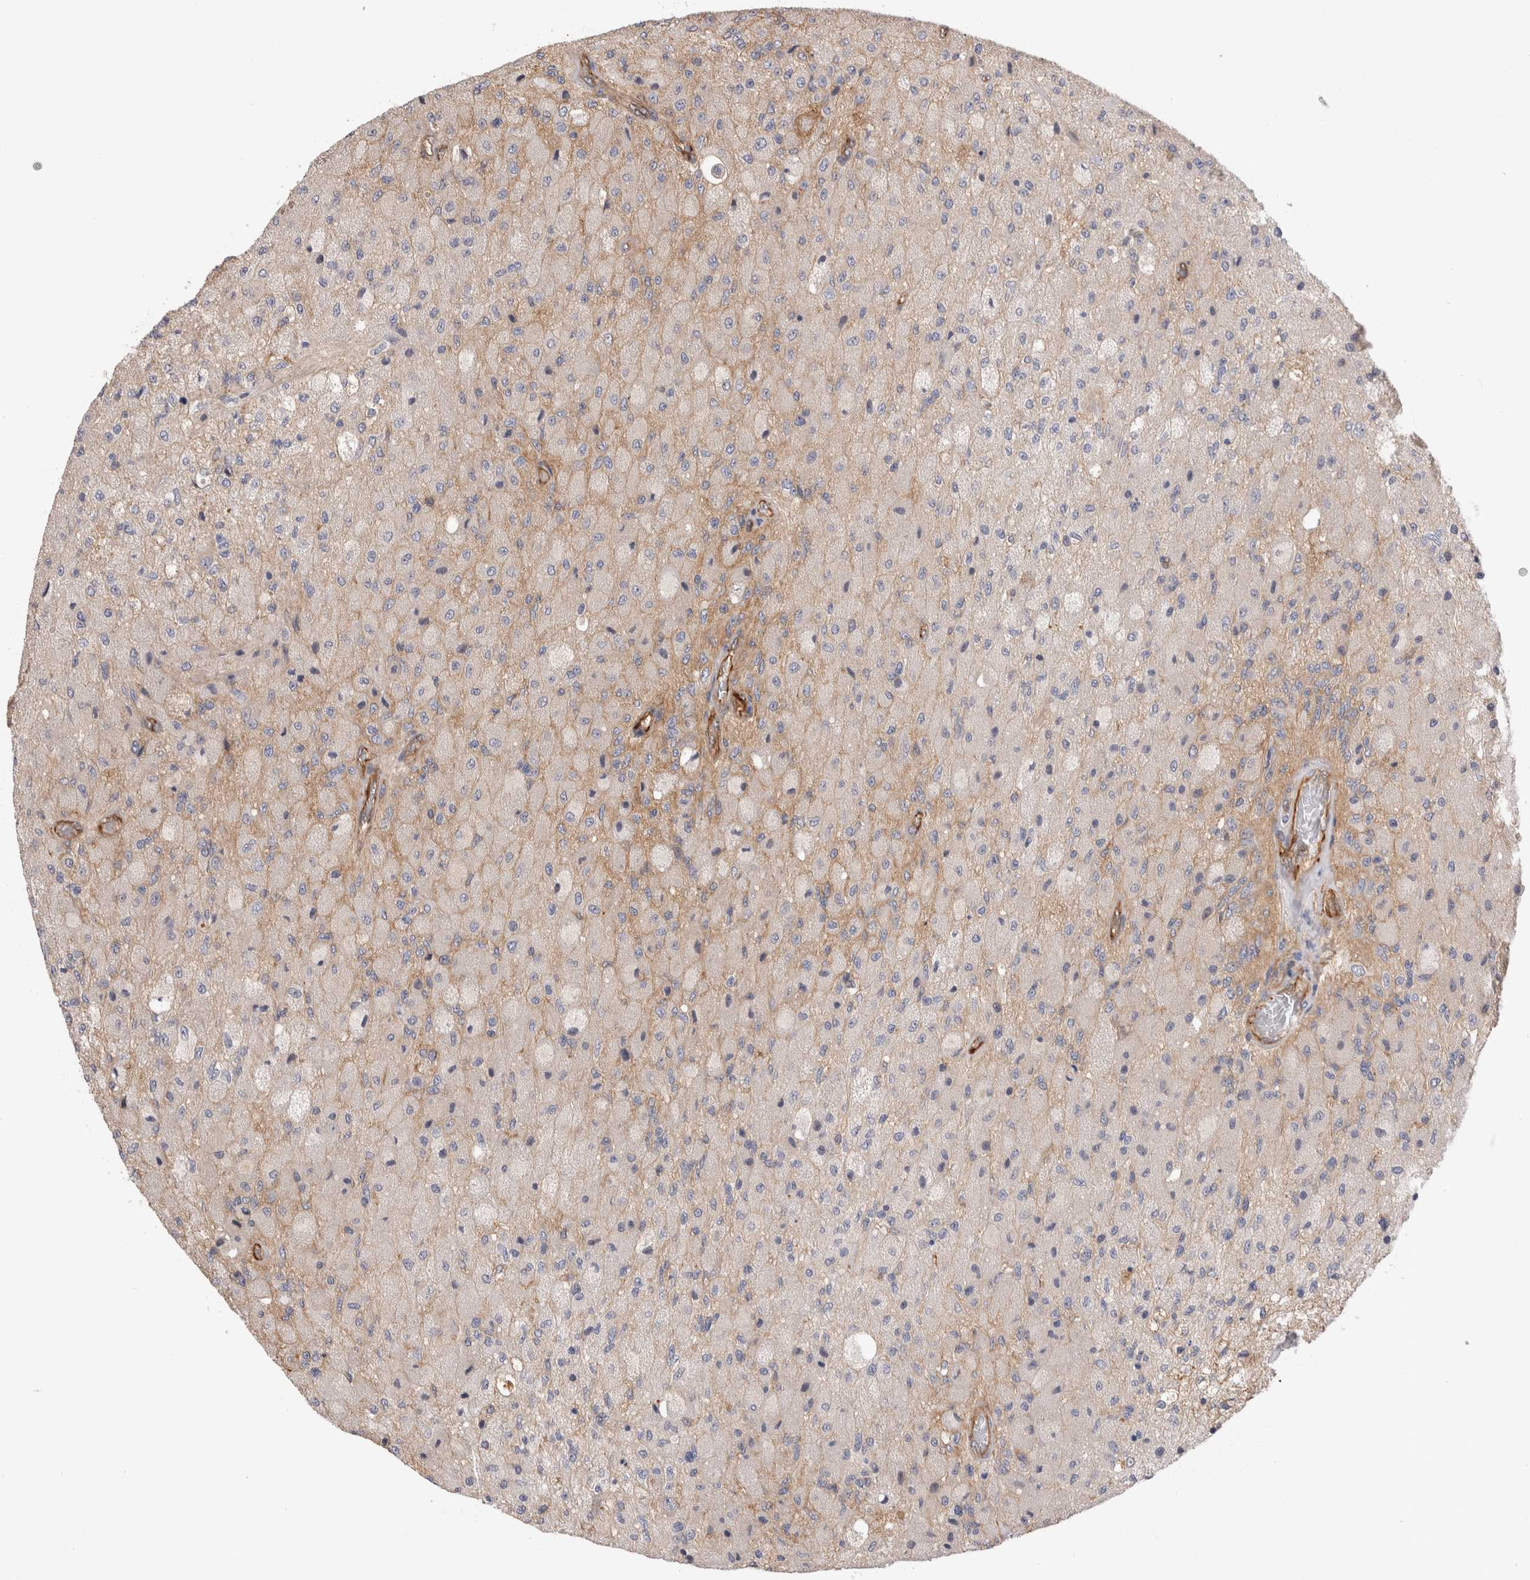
{"staining": {"intensity": "negative", "quantity": "none", "location": "none"}, "tissue": "glioma", "cell_type": "Tumor cells", "image_type": "cancer", "snomed": [{"axis": "morphology", "description": "Normal tissue, NOS"}, {"axis": "morphology", "description": "Glioma, malignant, High grade"}, {"axis": "topography", "description": "Cerebral cortex"}], "caption": "Immunohistochemical staining of human glioma exhibits no significant positivity in tumor cells.", "gene": "BNIP2", "patient": {"sex": "male", "age": 77}}